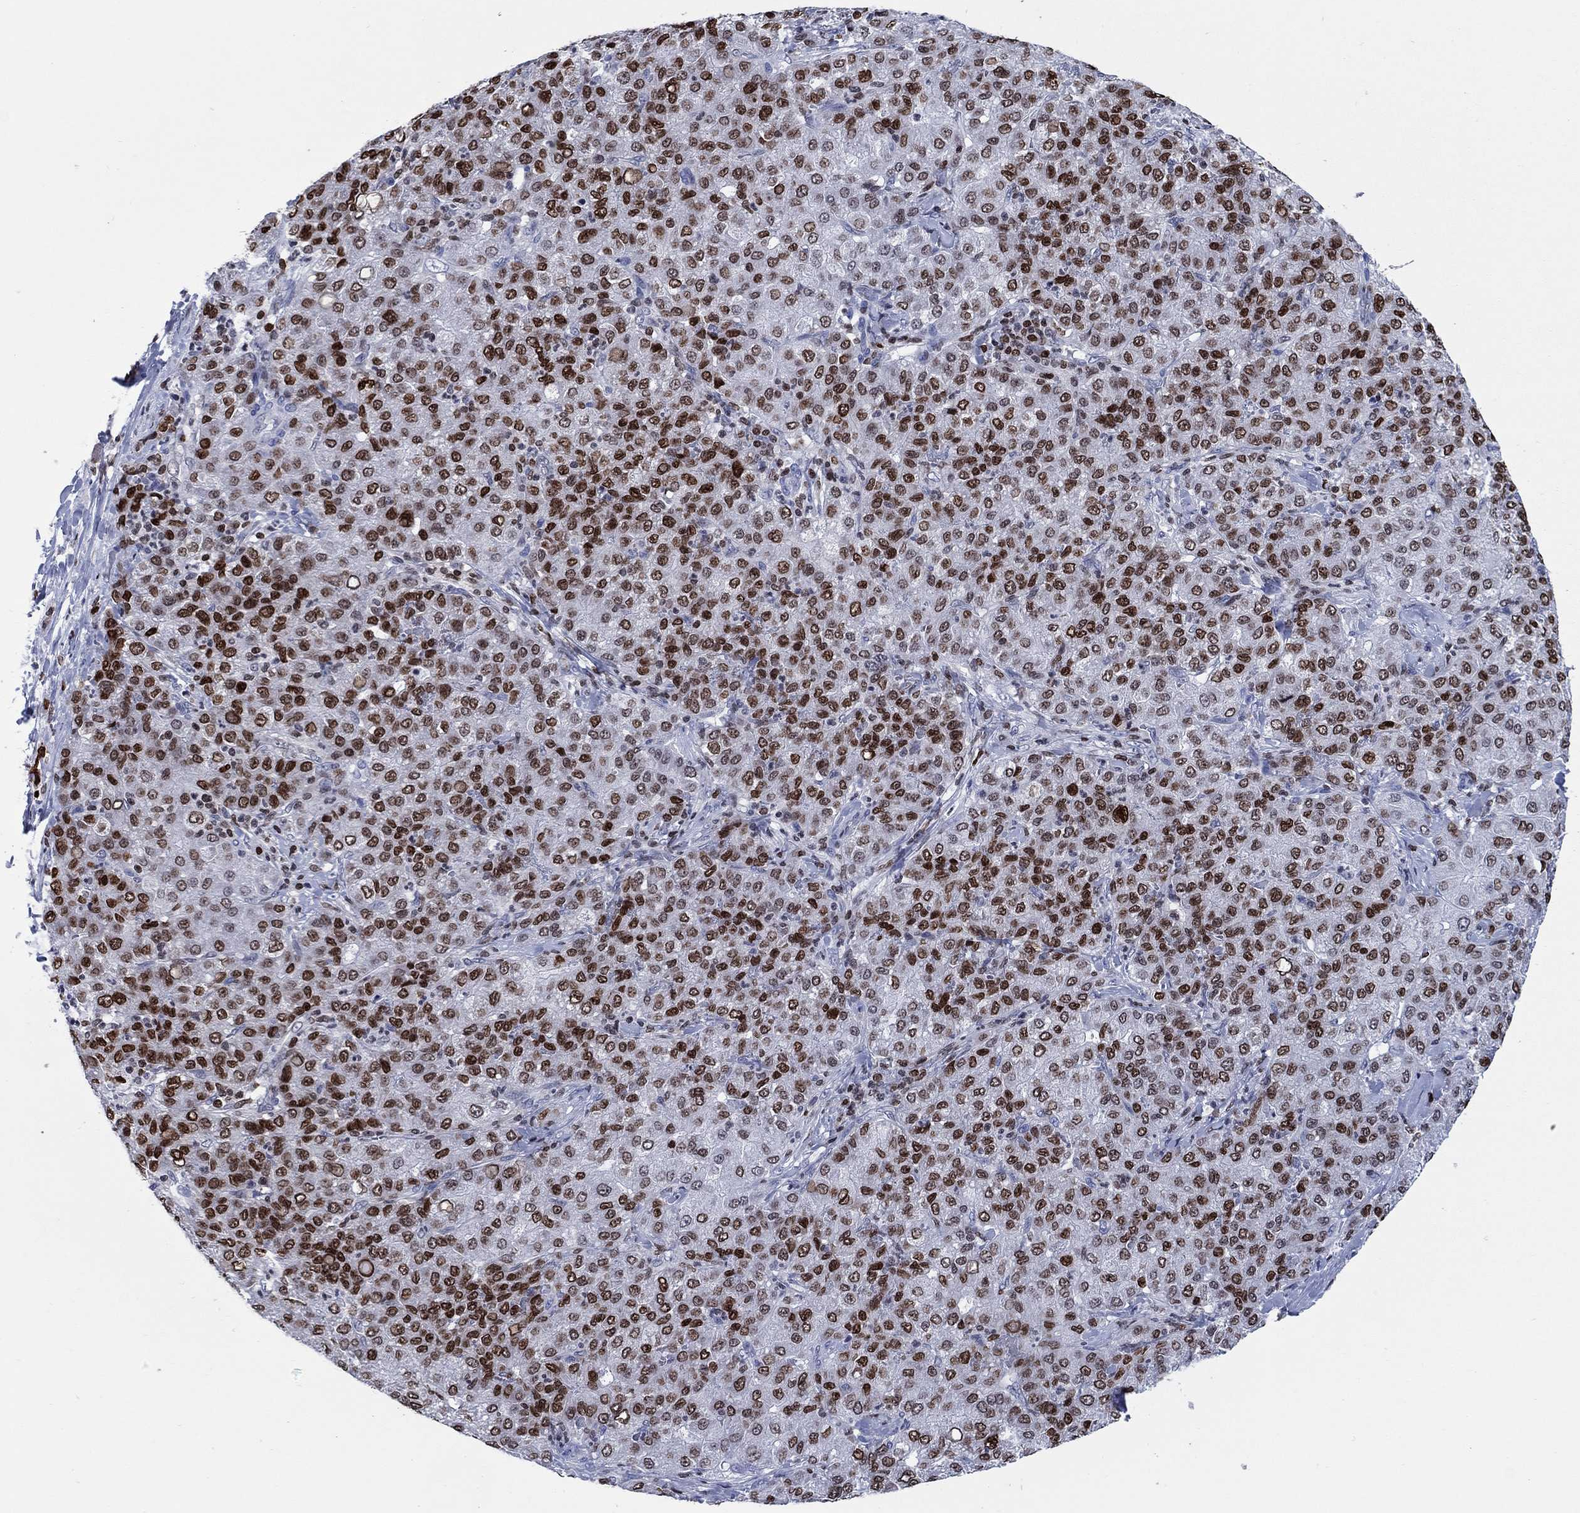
{"staining": {"intensity": "strong", "quantity": "25%-75%", "location": "nuclear"}, "tissue": "liver cancer", "cell_type": "Tumor cells", "image_type": "cancer", "snomed": [{"axis": "morphology", "description": "Carcinoma, Hepatocellular, NOS"}, {"axis": "topography", "description": "Liver"}], "caption": "Immunohistochemistry photomicrograph of neoplastic tissue: liver hepatocellular carcinoma stained using immunohistochemistry (IHC) demonstrates high levels of strong protein expression localized specifically in the nuclear of tumor cells, appearing as a nuclear brown color.", "gene": "HMGA1", "patient": {"sex": "male", "age": 65}}